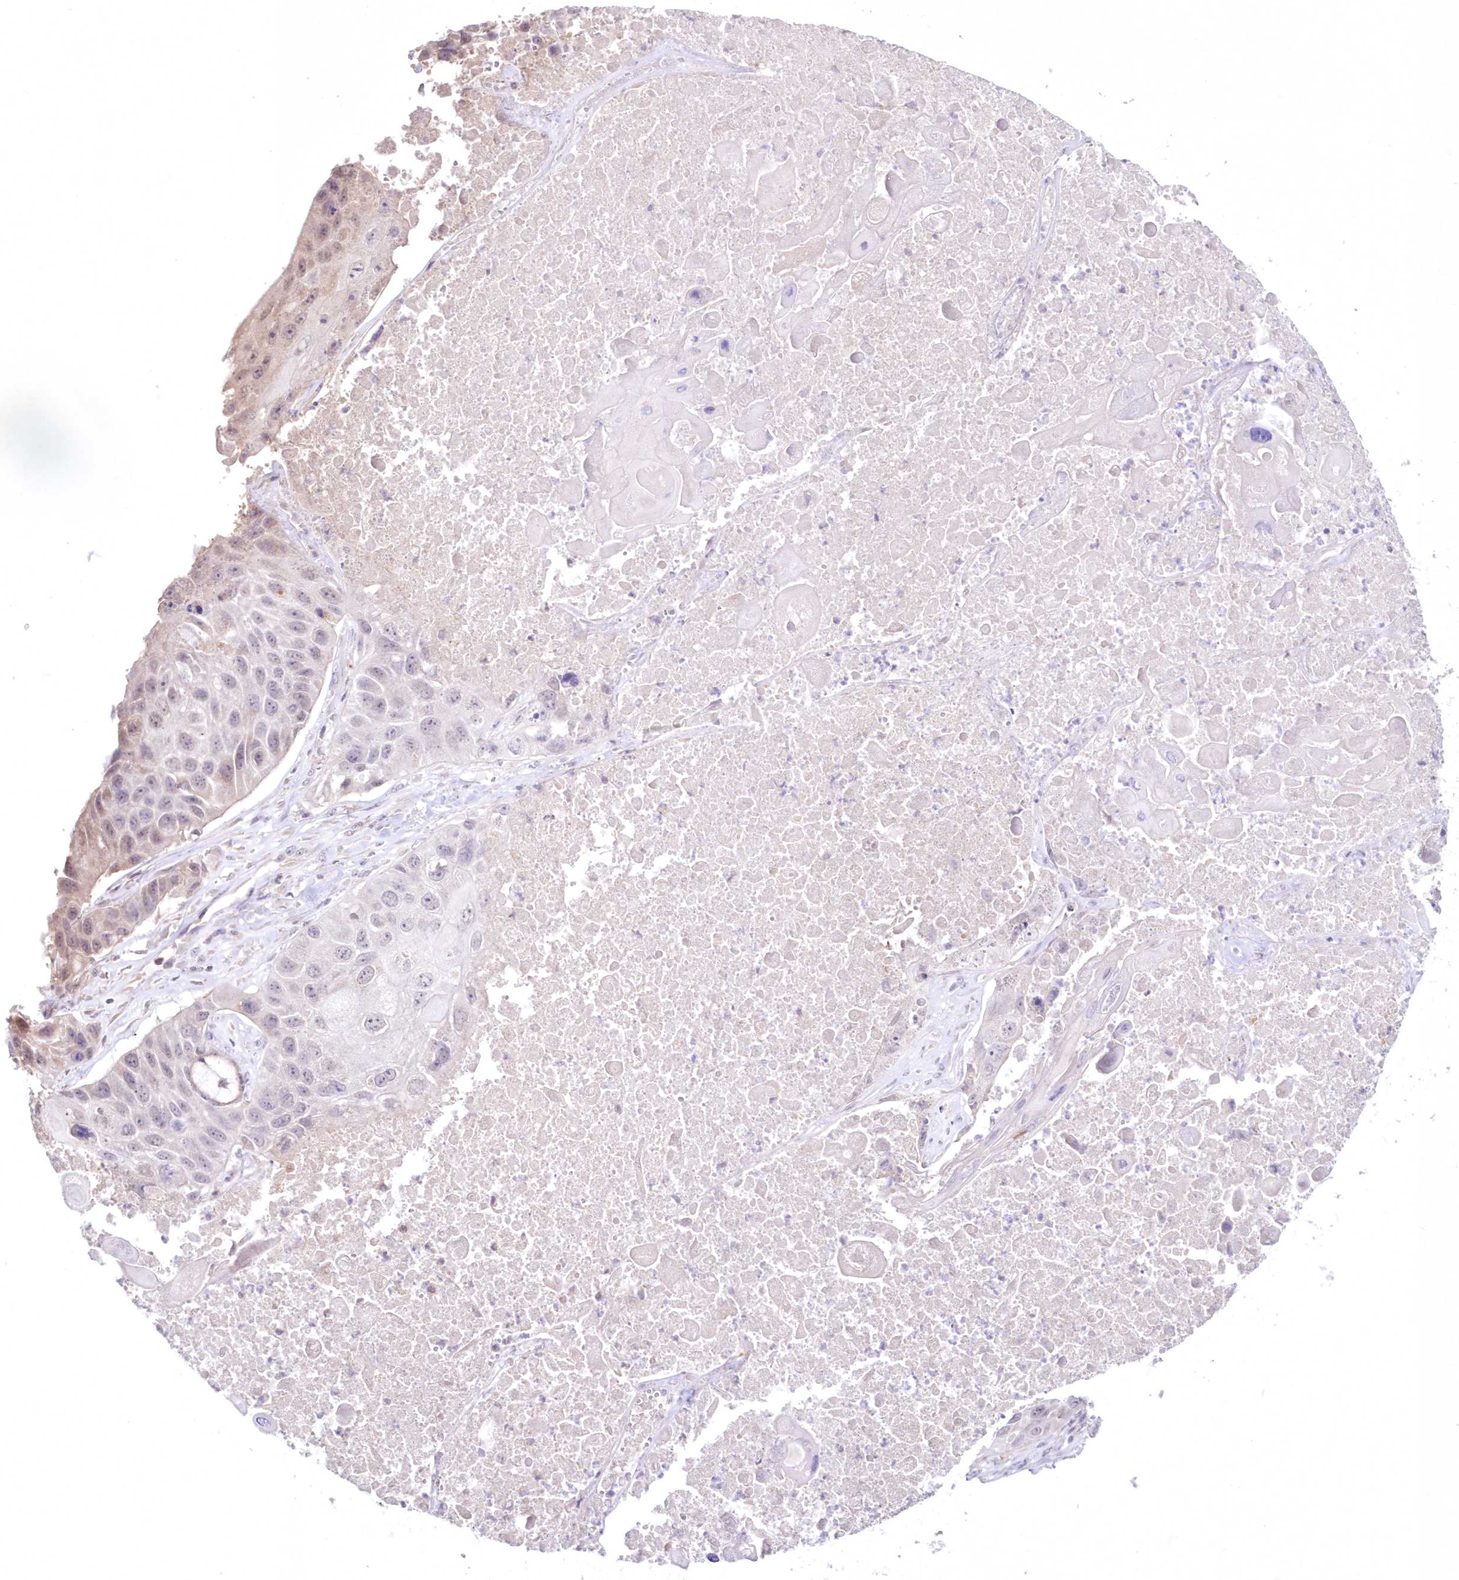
{"staining": {"intensity": "weak", "quantity": "<25%", "location": "nuclear"}, "tissue": "lung cancer", "cell_type": "Tumor cells", "image_type": "cancer", "snomed": [{"axis": "morphology", "description": "Squamous cell carcinoma, NOS"}, {"axis": "topography", "description": "Lung"}], "caption": "This is a photomicrograph of immunohistochemistry (IHC) staining of lung cancer (squamous cell carcinoma), which shows no staining in tumor cells.", "gene": "NEU4", "patient": {"sex": "male", "age": 61}}